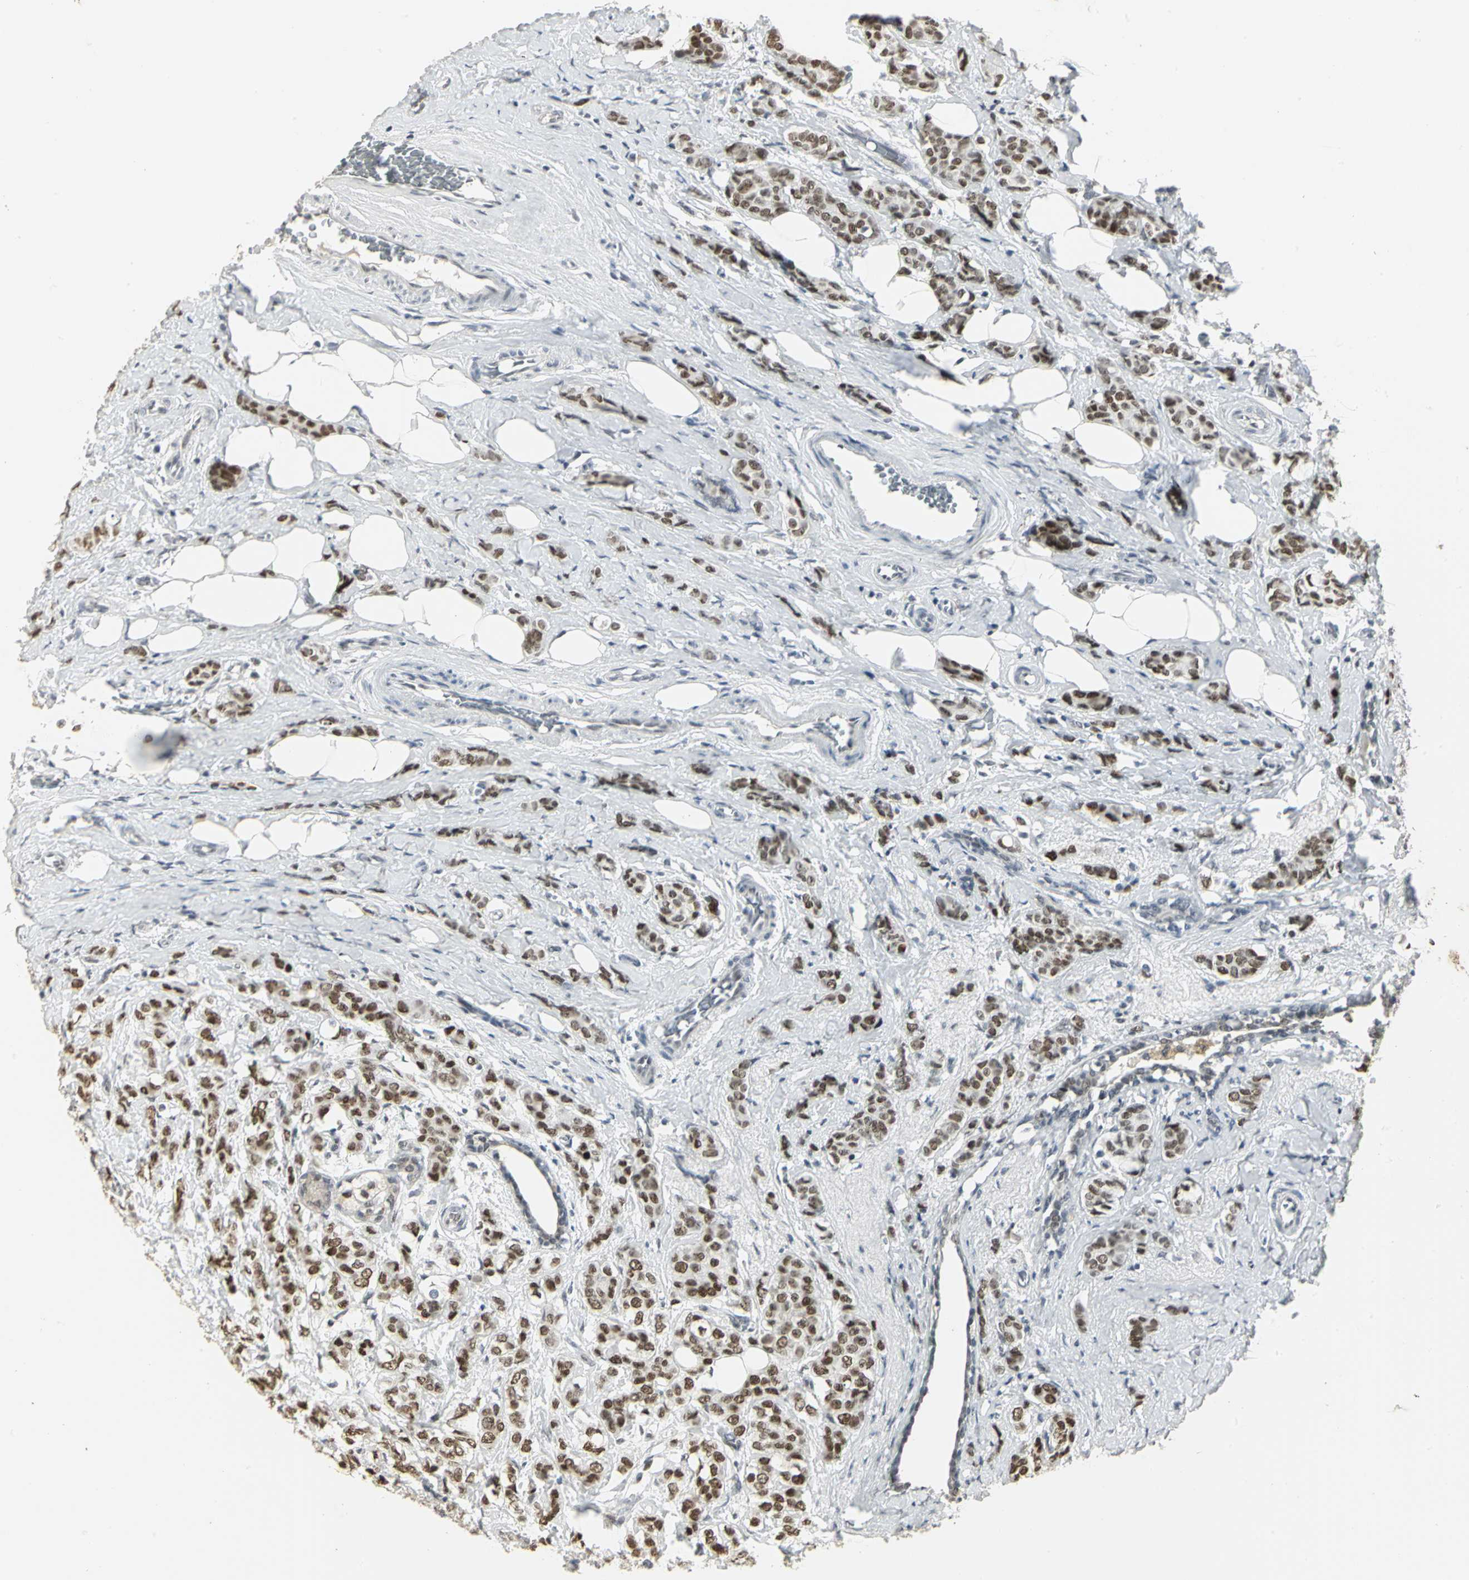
{"staining": {"intensity": "strong", "quantity": ">75%", "location": "nuclear"}, "tissue": "breast cancer", "cell_type": "Tumor cells", "image_type": "cancer", "snomed": [{"axis": "morphology", "description": "Lobular carcinoma"}, {"axis": "topography", "description": "Breast"}], "caption": "High-power microscopy captured an immunohistochemistry histopathology image of lobular carcinoma (breast), revealing strong nuclear staining in about >75% of tumor cells.", "gene": "CBX3", "patient": {"sex": "female", "age": 60}}